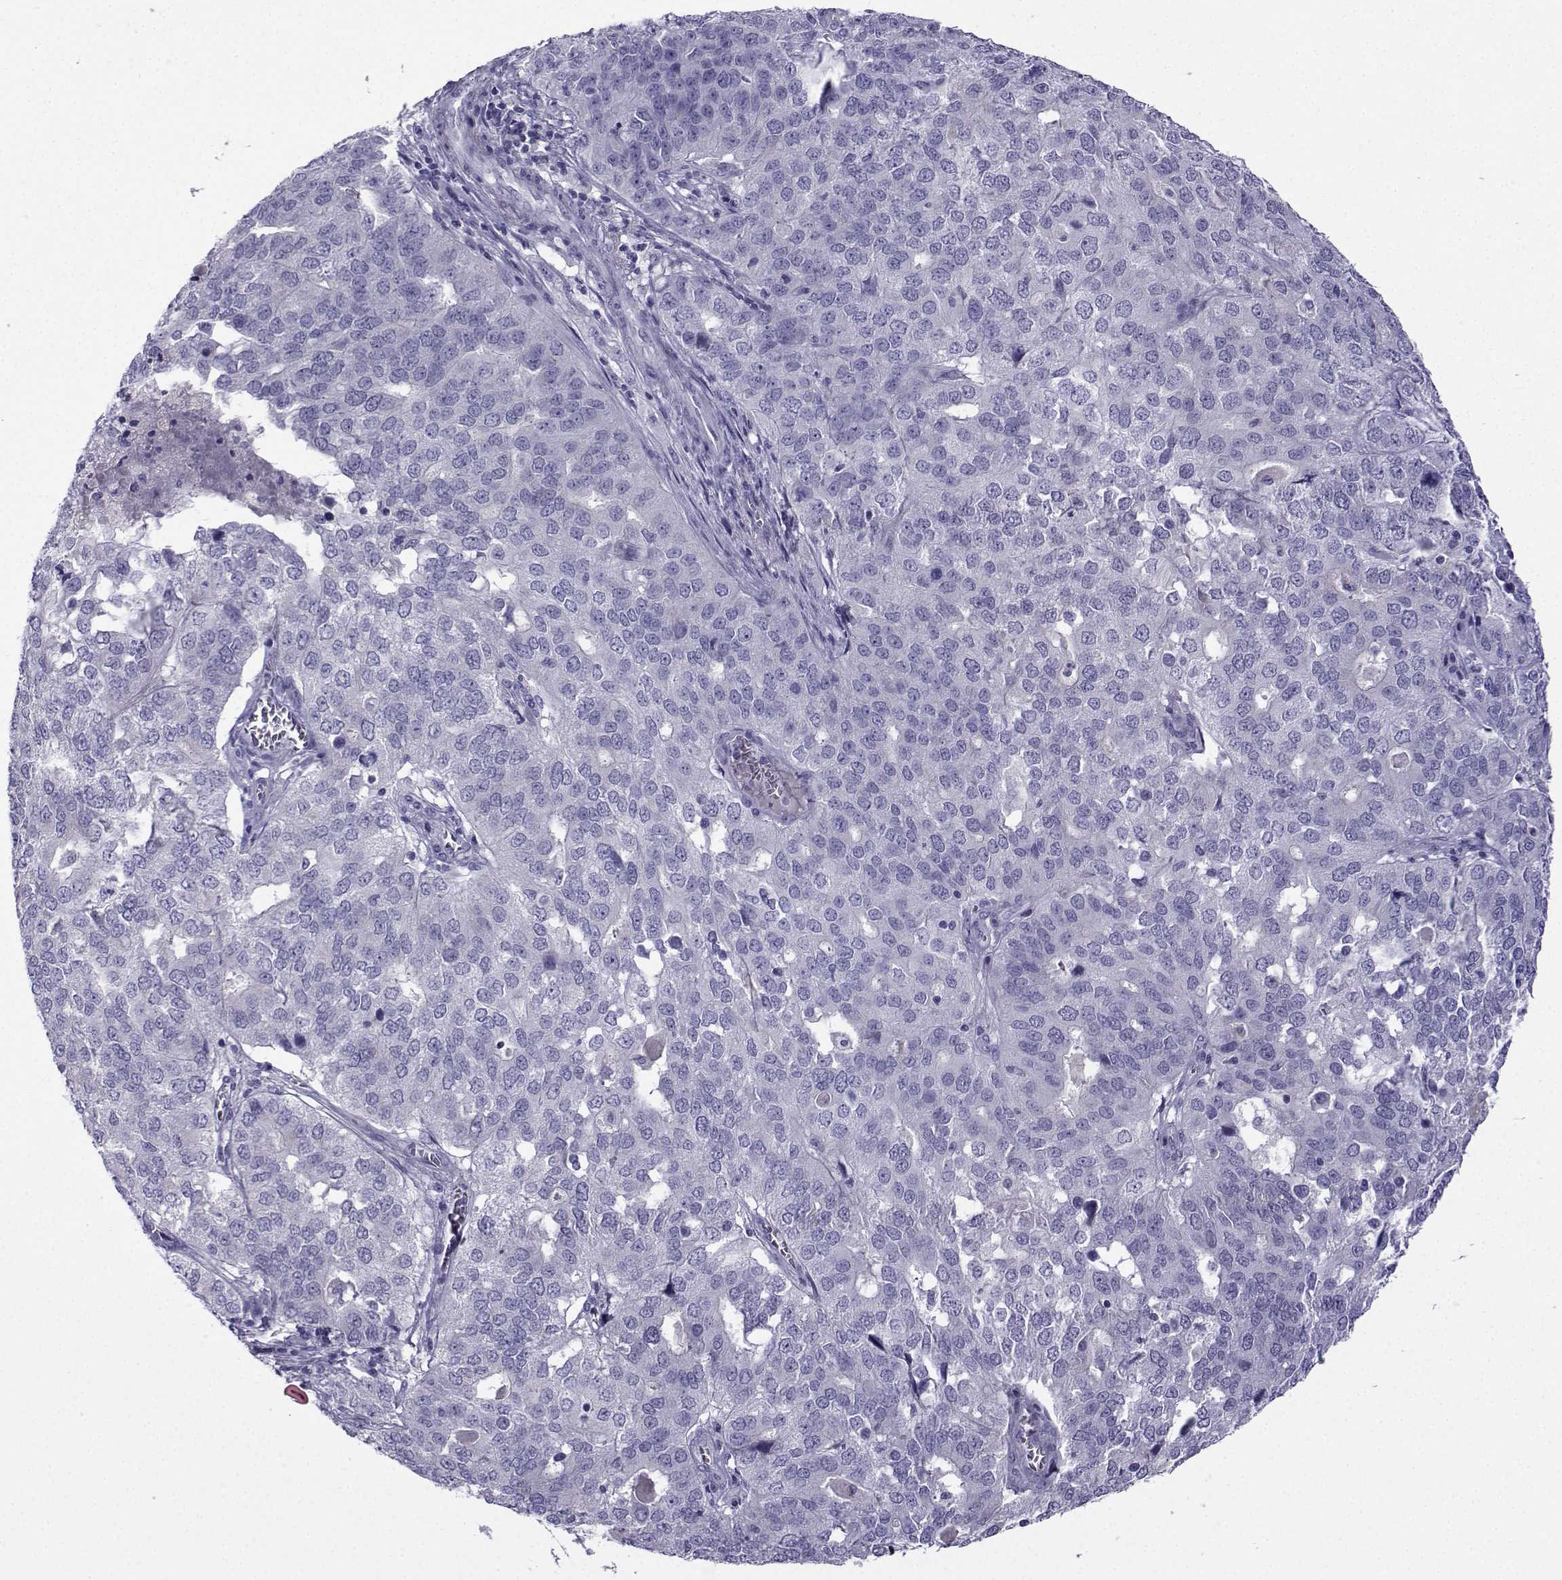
{"staining": {"intensity": "negative", "quantity": "none", "location": "none"}, "tissue": "ovarian cancer", "cell_type": "Tumor cells", "image_type": "cancer", "snomed": [{"axis": "morphology", "description": "Carcinoma, endometroid"}, {"axis": "topography", "description": "Soft tissue"}, {"axis": "topography", "description": "Ovary"}], "caption": "High power microscopy histopathology image of an immunohistochemistry (IHC) photomicrograph of ovarian cancer (endometroid carcinoma), revealing no significant staining in tumor cells. The staining was performed using DAB (3,3'-diaminobenzidine) to visualize the protein expression in brown, while the nuclei were stained in blue with hematoxylin (Magnification: 20x).", "gene": "ARMC2", "patient": {"sex": "female", "age": 52}}